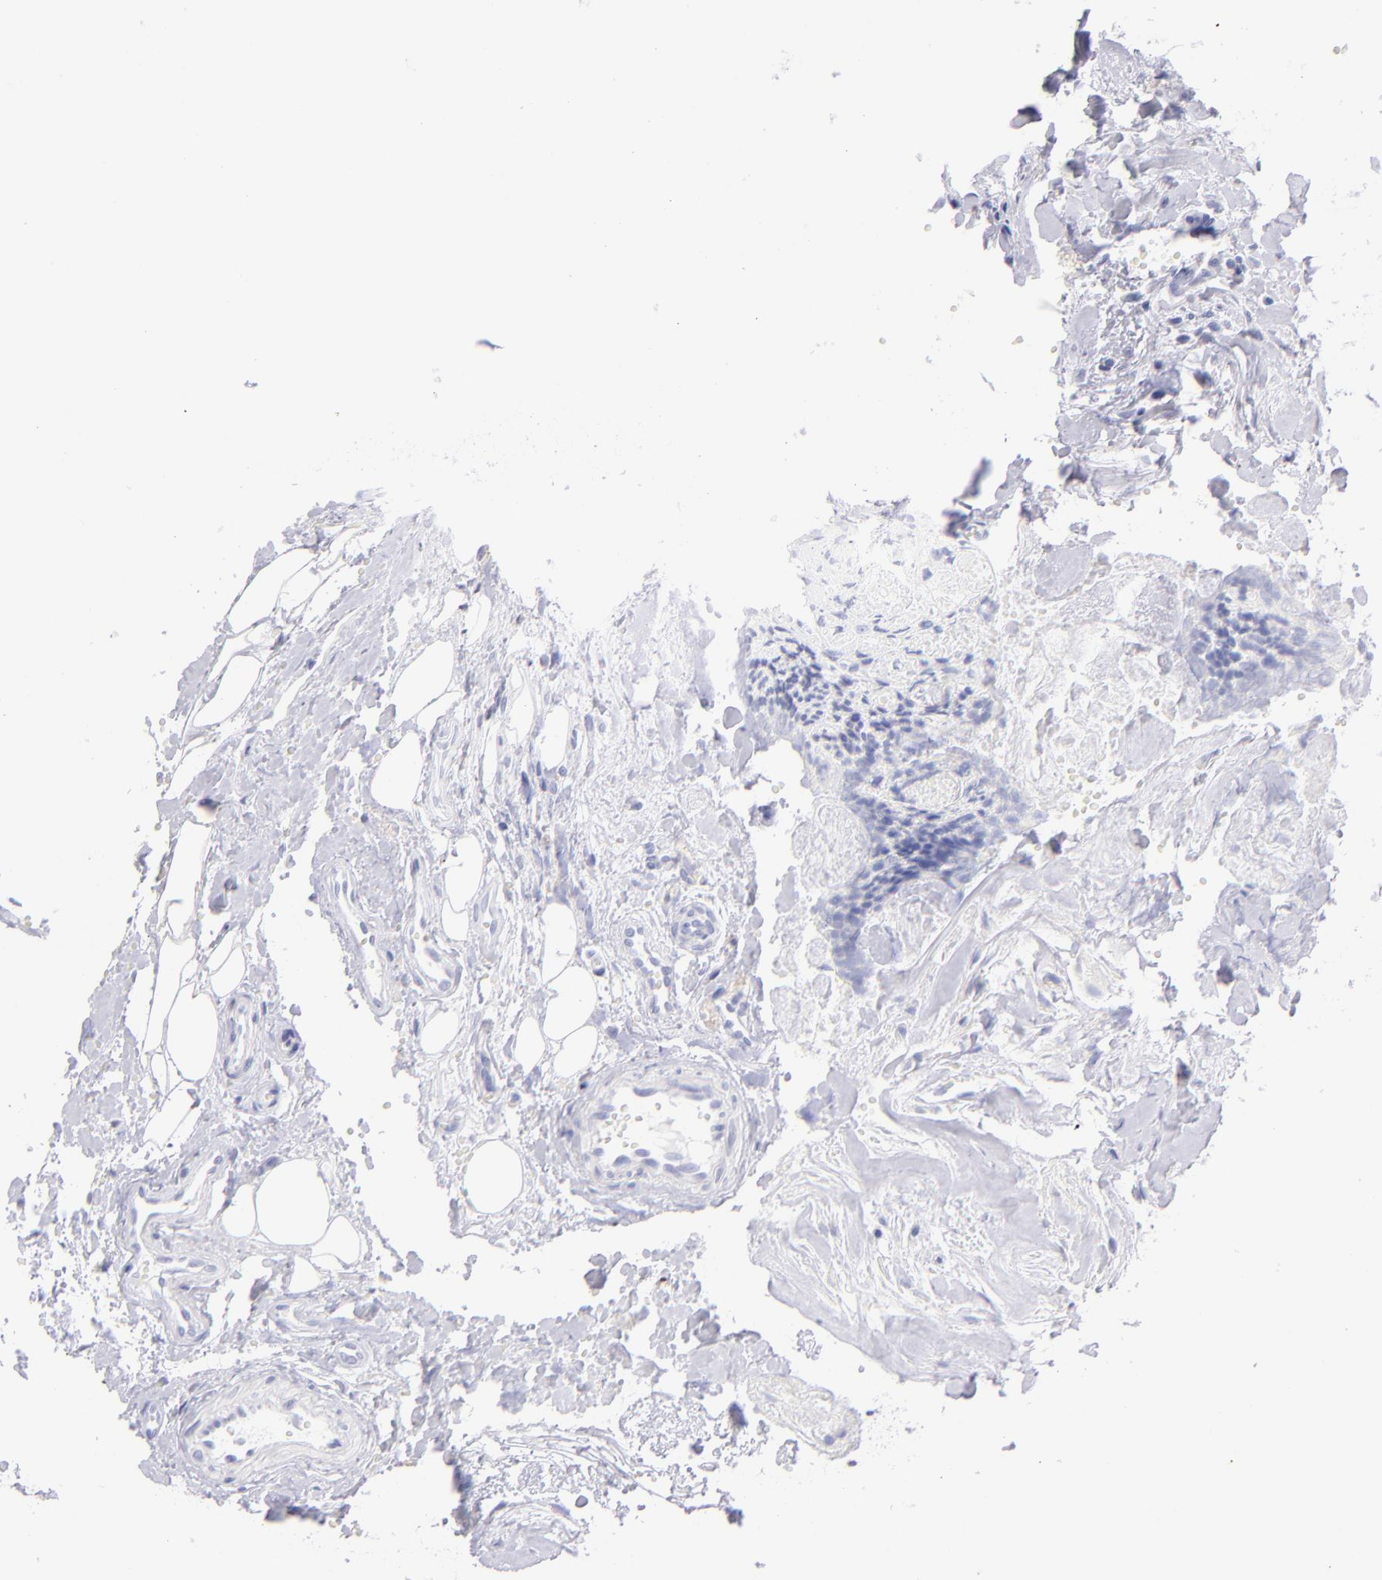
{"staining": {"intensity": "negative", "quantity": "none", "location": "none"}, "tissue": "head and neck cancer", "cell_type": "Tumor cells", "image_type": "cancer", "snomed": [{"axis": "morphology", "description": "Squamous cell carcinoma, NOS"}, {"axis": "topography", "description": "Head-Neck"}], "caption": "The immunohistochemistry (IHC) photomicrograph has no significant positivity in tumor cells of head and neck cancer tissue. (DAB IHC, high magnification).", "gene": "CD69", "patient": {"sex": "male", "age": 64}}